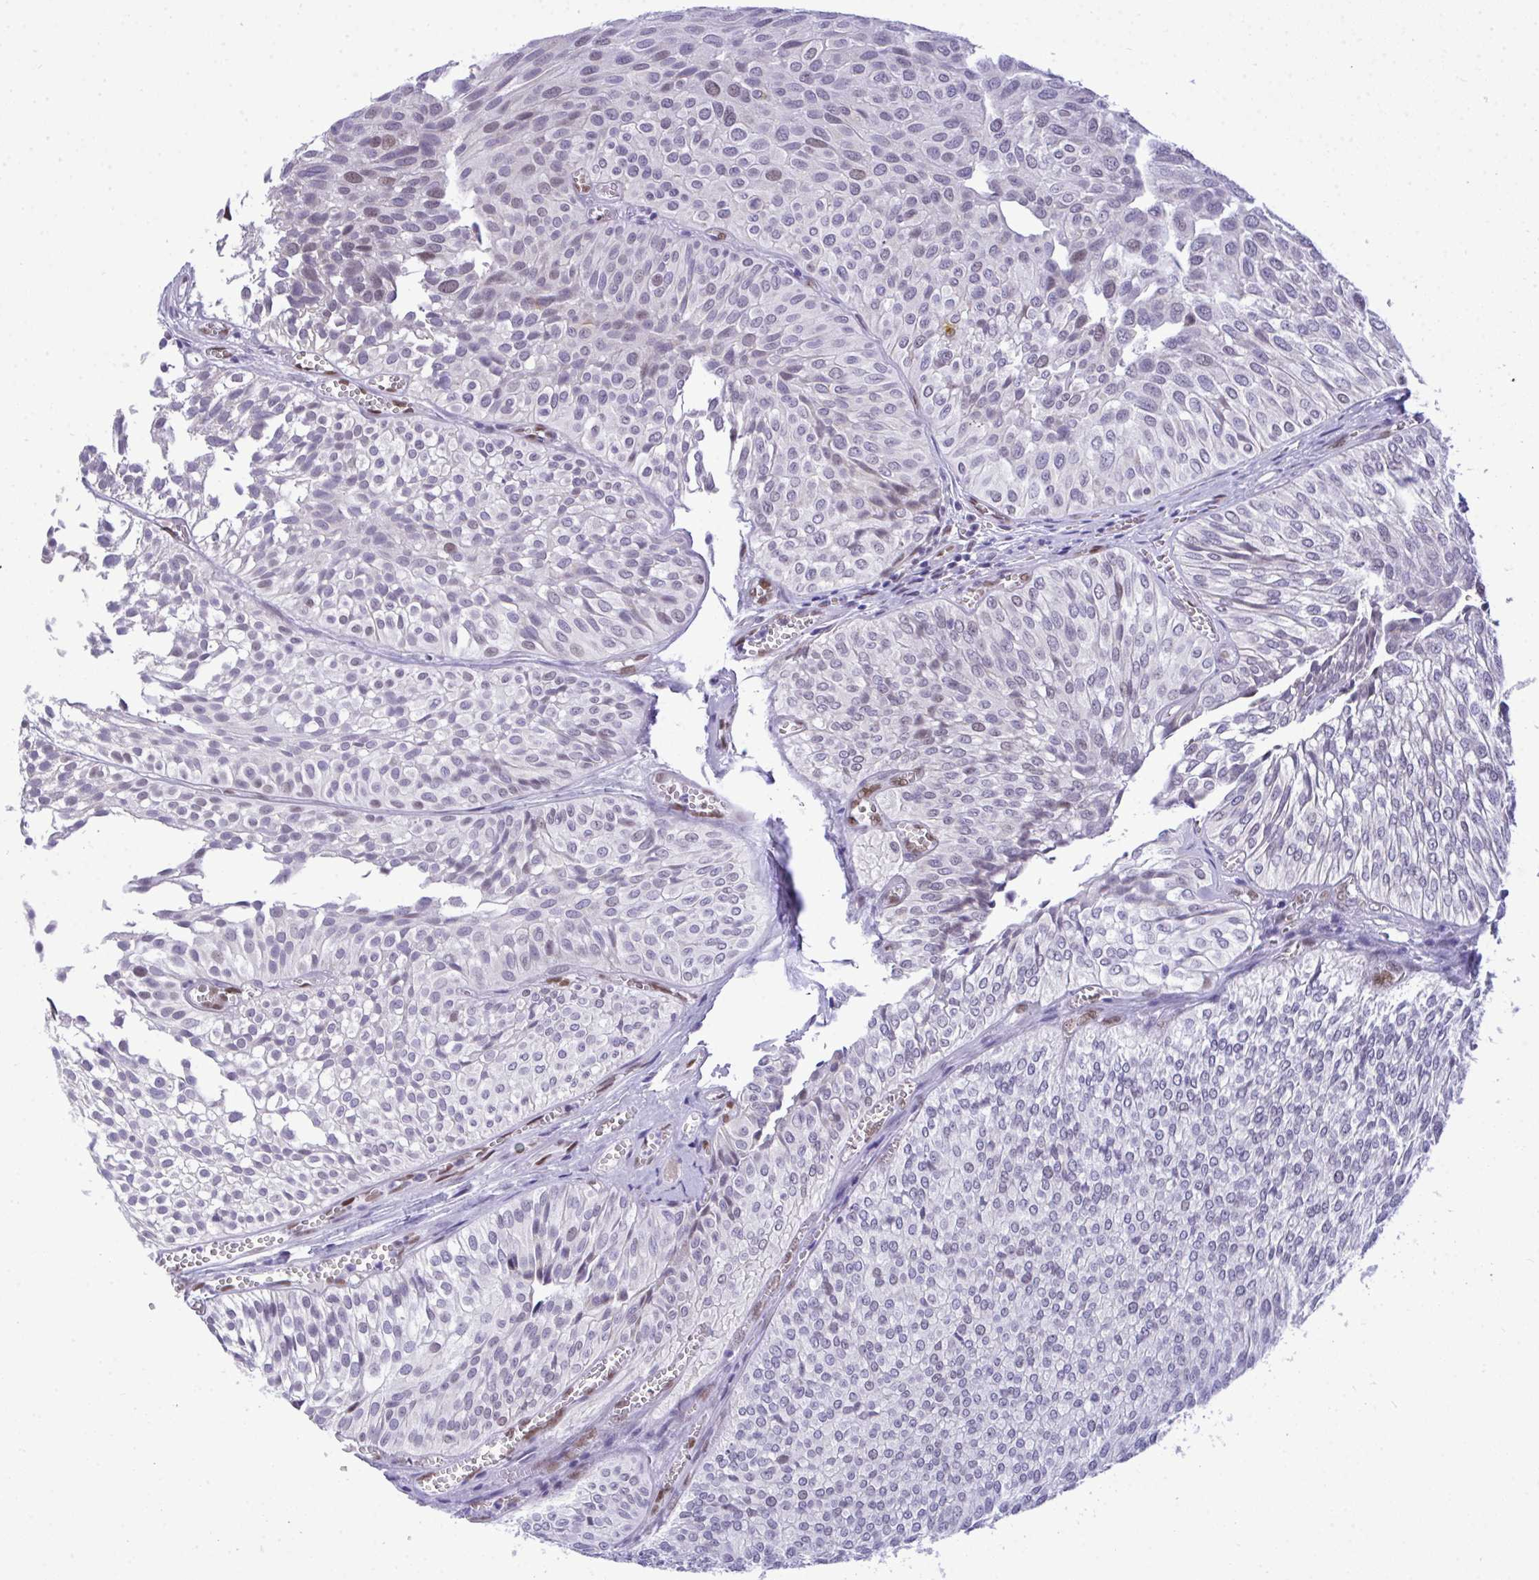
{"staining": {"intensity": "weak", "quantity": "<25%", "location": "nuclear"}, "tissue": "urothelial cancer", "cell_type": "Tumor cells", "image_type": "cancer", "snomed": [{"axis": "morphology", "description": "Urothelial carcinoma, Low grade"}, {"axis": "topography", "description": "Urinary bladder"}], "caption": "This histopathology image is of urothelial cancer stained with immunohistochemistry (IHC) to label a protein in brown with the nuclei are counter-stained blue. There is no staining in tumor cells. (DAB immunohistochemistry with hematoxylin counter stain).", "gene": "TEAD4", "patient": {"sex": "male", "age": 91}}